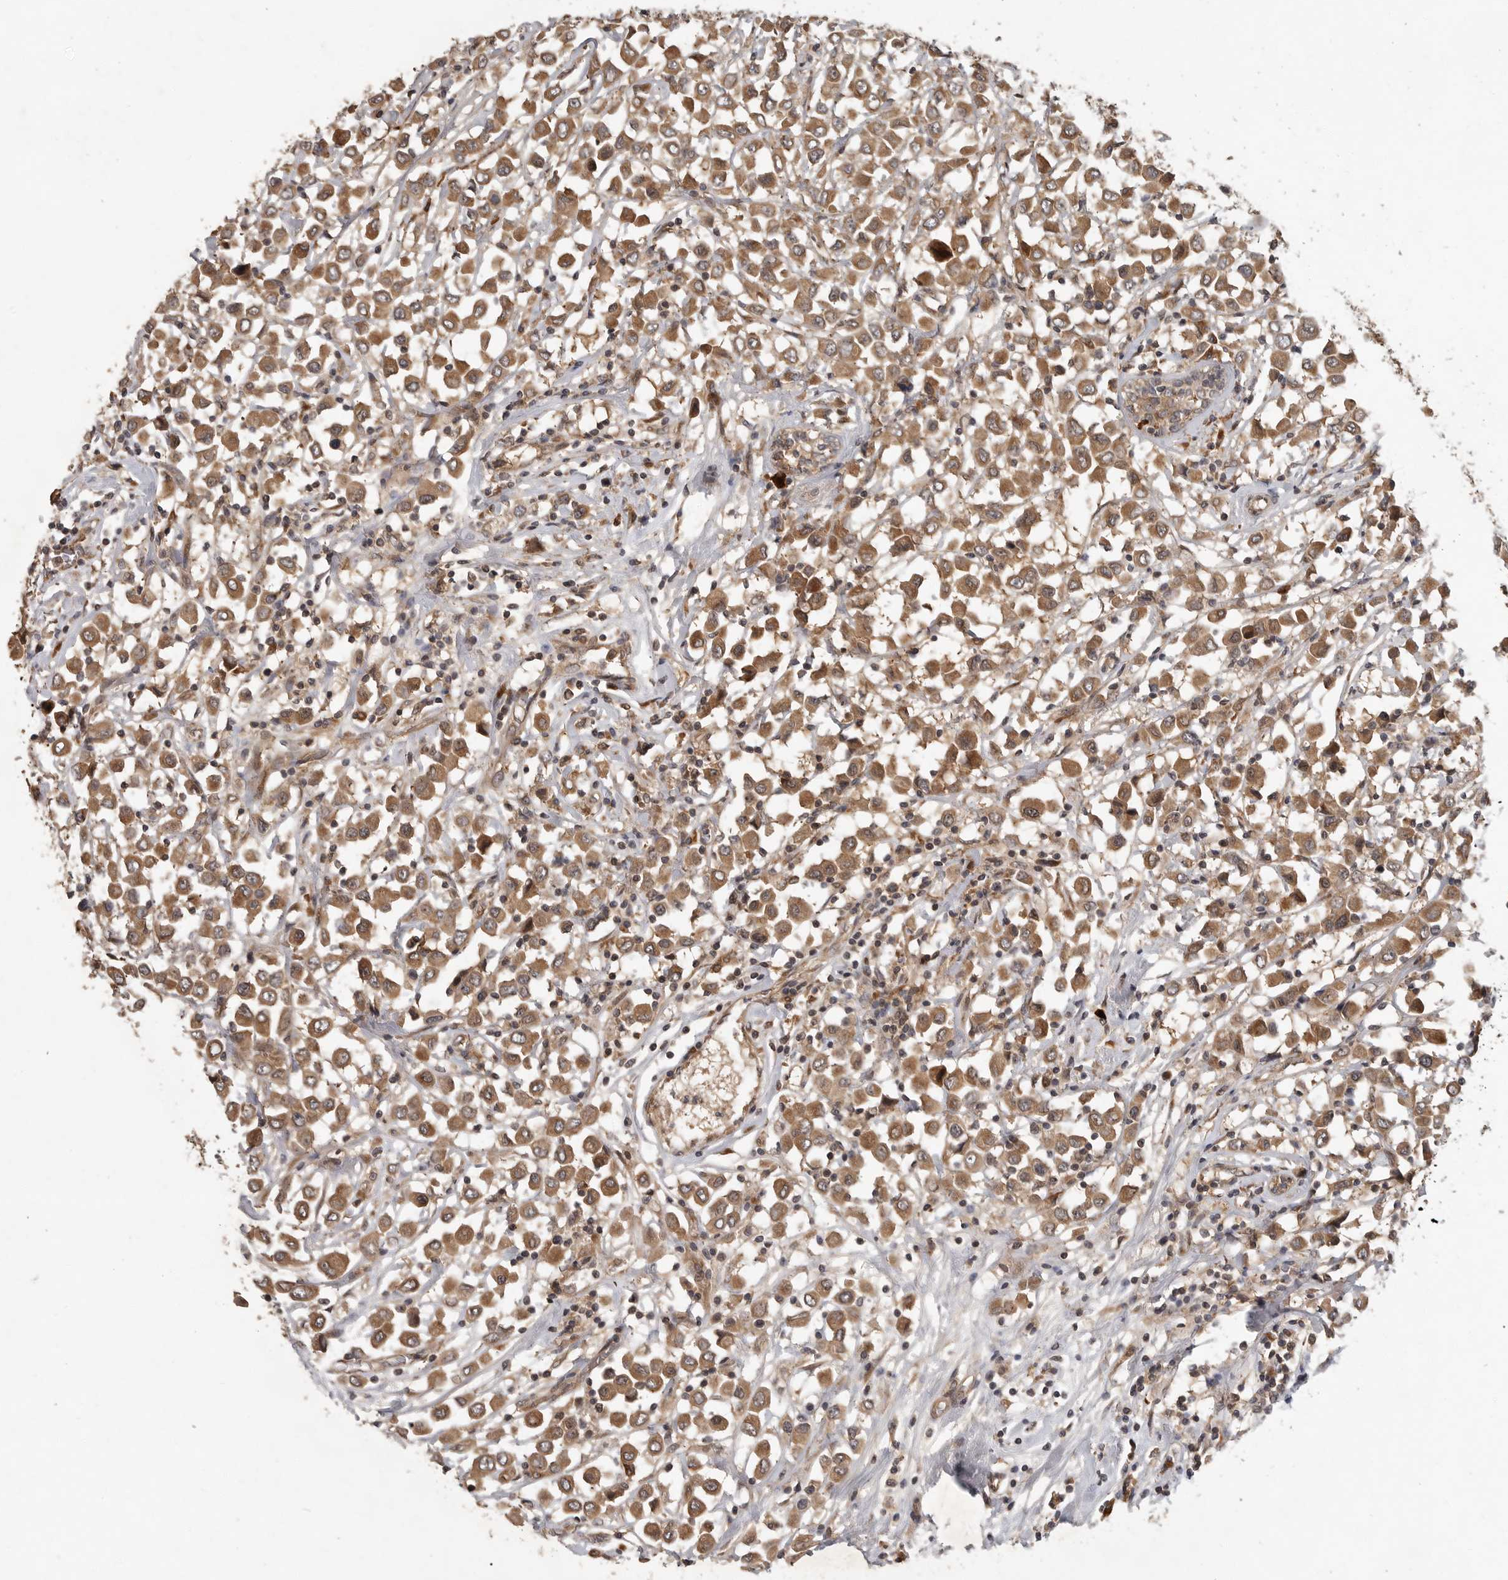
{"staining": {"intensity": "moderate", "quantity": ">75%", "location": "cytoplasmic/membranous"}, "tissue": "breast cancer", "cell_type": "Tumor cells", "image_type": "cancer", "snomed": [{"axis": "morphology", "description": "Duct carcinoma"}, {"axis": "topography", "description": "Breast"}], "caption": "Immunohistochemical staining of human invasive ductal carcinoma (breast) displays medium levels of moderate cytoplasmic/membranous protein expression in about >75% of tumor cells.", "gene": "OSBPL9", "patient": {"sex": "female", "age": 61}}